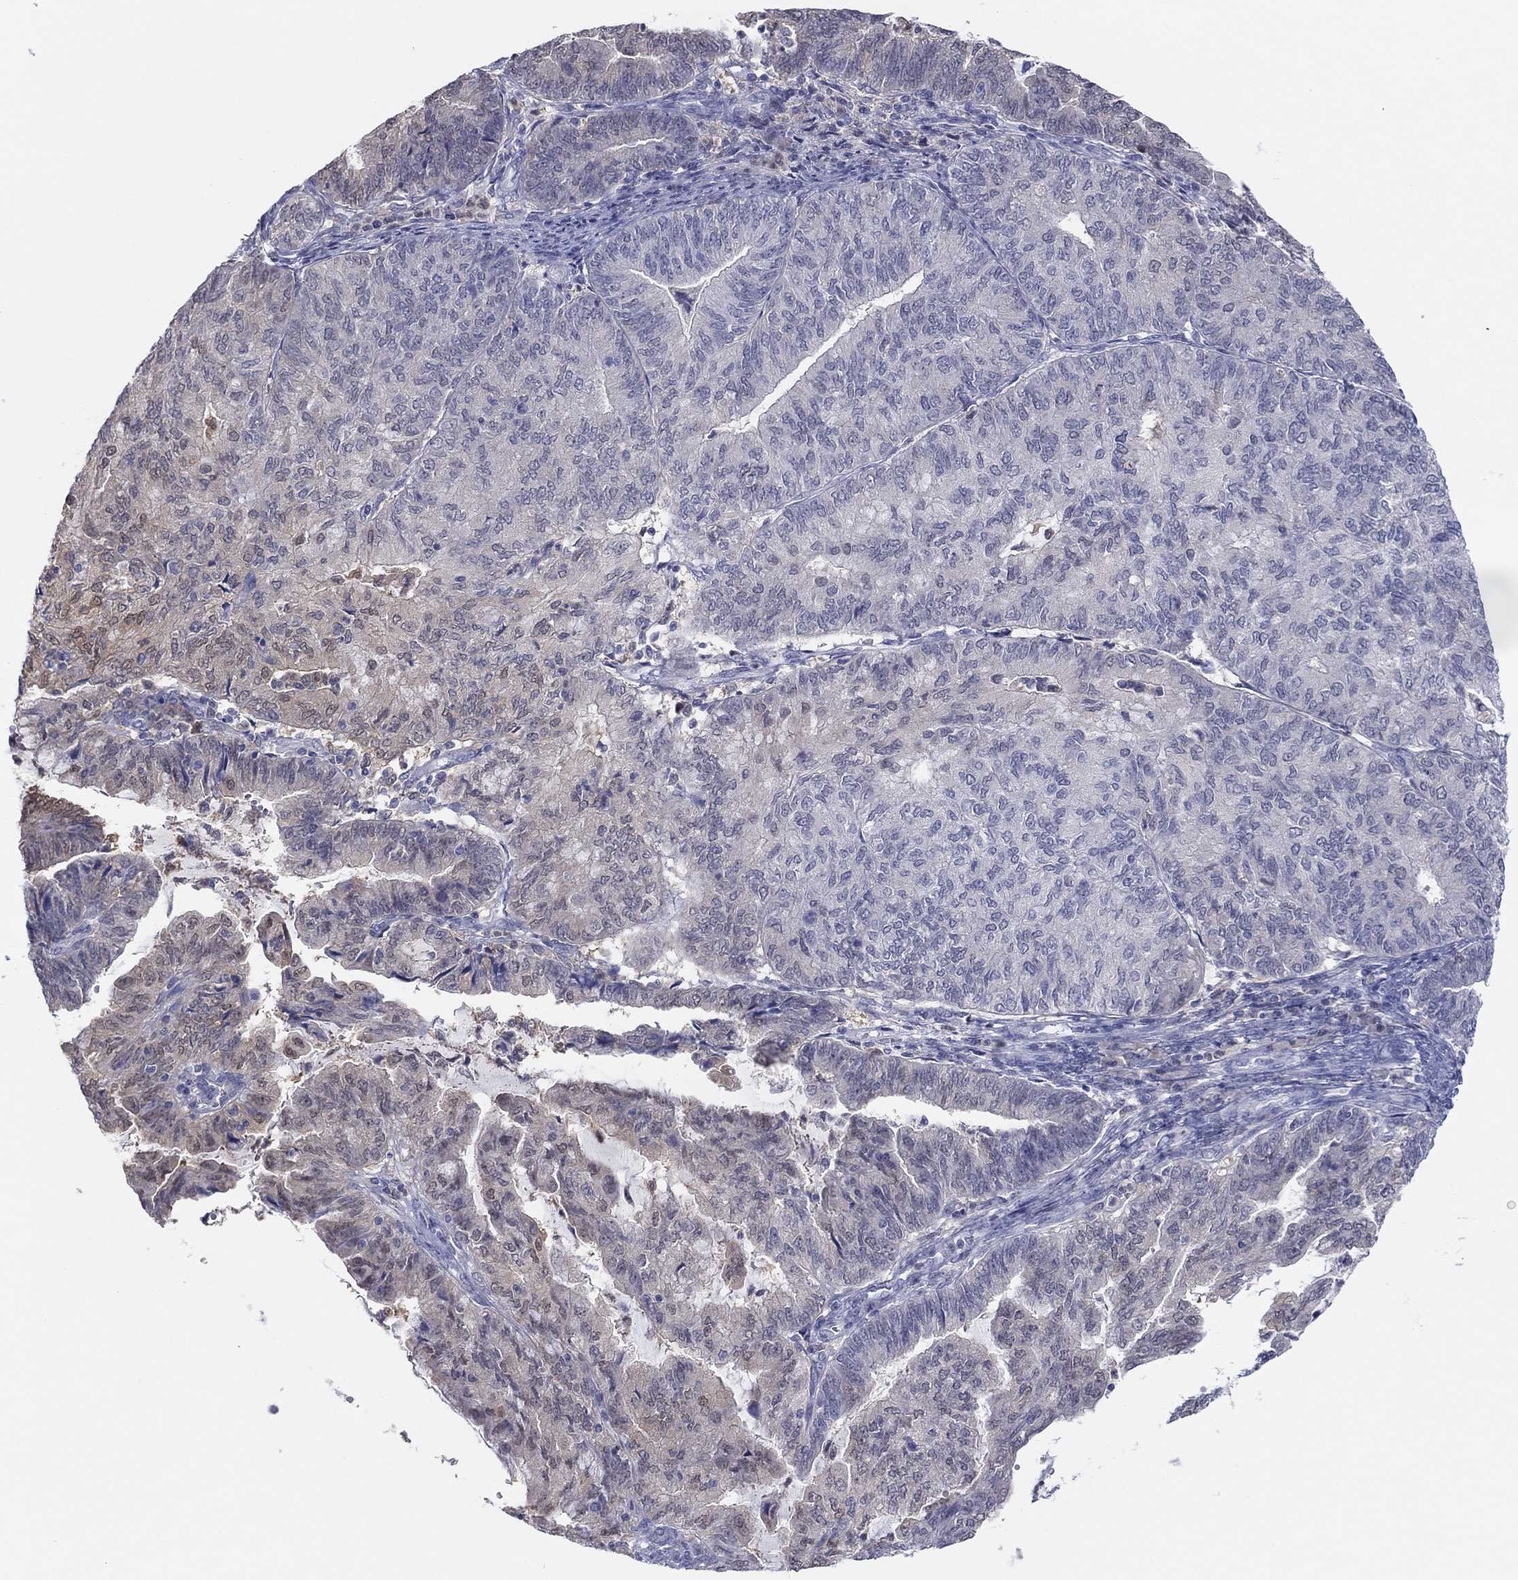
{"staining": {"intensity": "weak", "quantity": "<25%", "location": "cytoplasmic/membranous,nuclear"}, "tissue": "endometrial cancer", "cell_type": "Tumor cells", "image_type": "cancer", "snomed": [{"axis": "morphology", "description": "Adenocarcinoma, NOS"}, {"axis": "topography", "description": "Endometrium"}], "caption": "This is an immunohistochemistry image of human adenocarcinoma (endometrial). There is no expression in tumor cells.", "gene": "PDXK", "patient": {"sex": "female", "age": 82}}